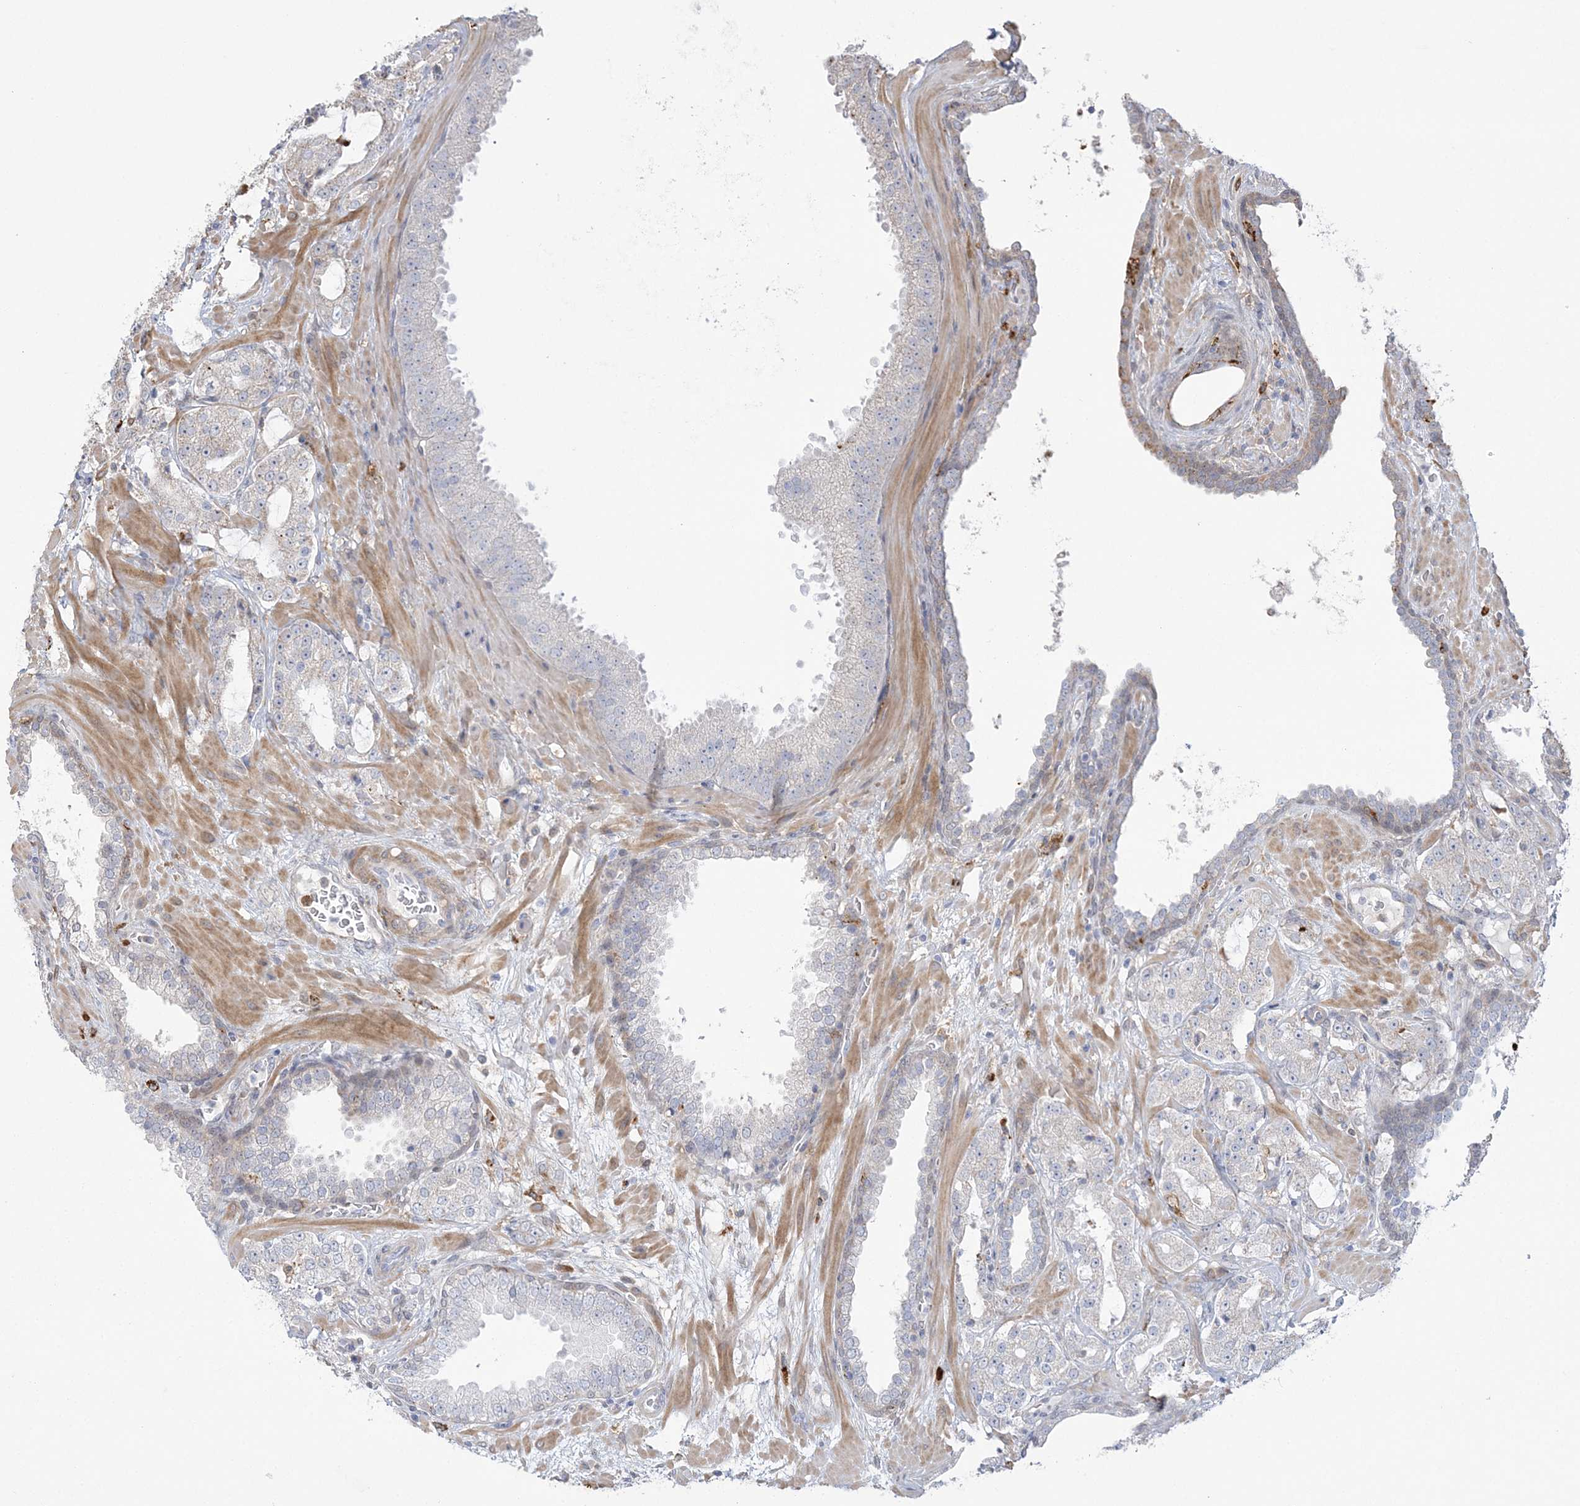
{"staining": {"intensity": "negative", "quantity": "none", "location": "none"}, "tissue": "prostate cancer", "cell_type": "Tumor cells", "image_type": "cancer", "snomed": [{"axis": "morphology", "description": "Adenocarcinoma, High grade"}, {"axis": "topography", "description": "Prostate"}], "caption": "IHC of human prostate cancer (high-grade adenocarcinoma) displays no staining in tumor cells.", "gene": "HAAO", "patient": {"sex": "male", "age": 64}}